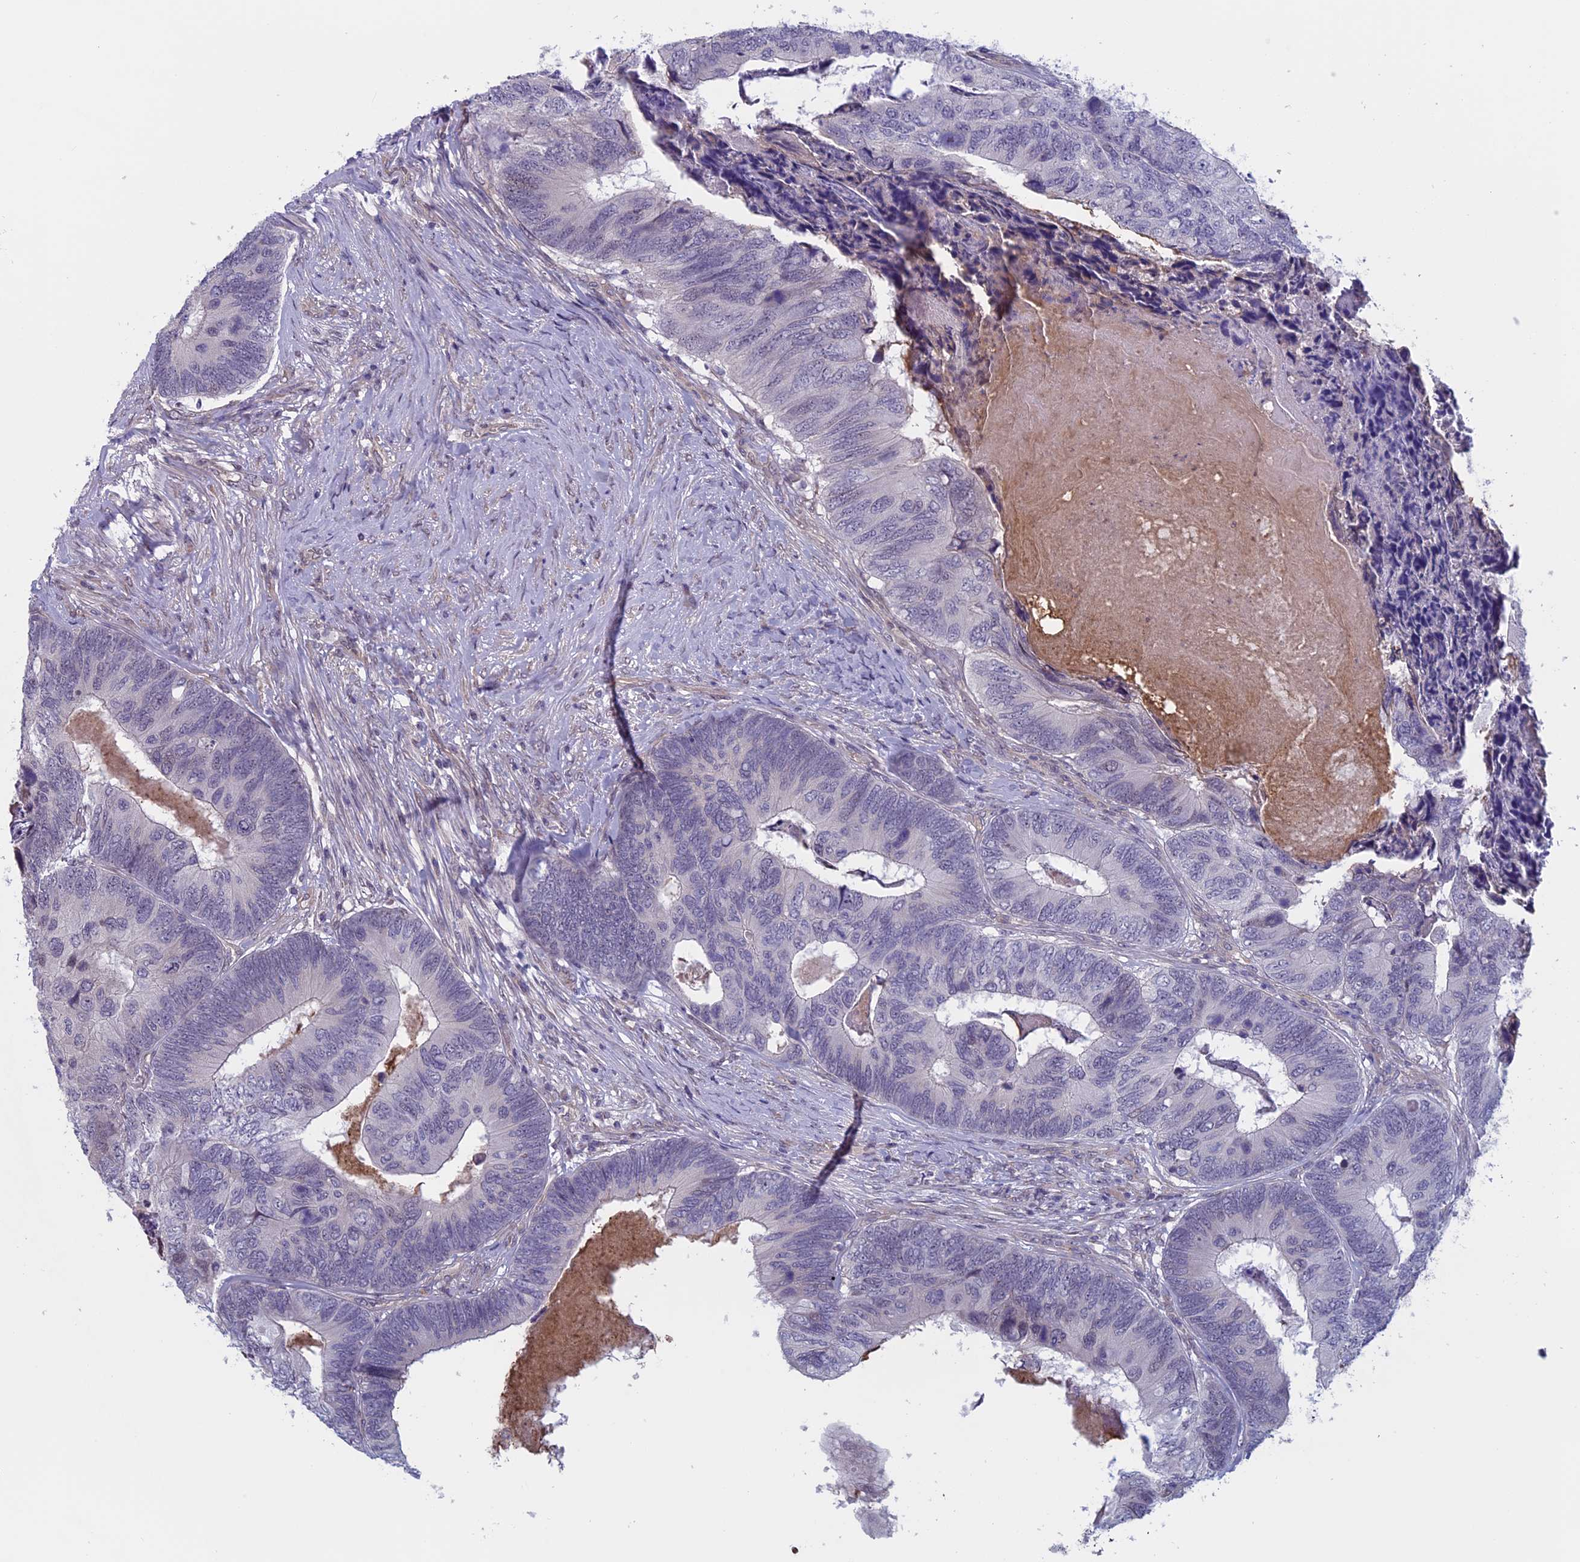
{"staining": {"intensity": "negative", "quantity": "none", "location": "none"}, "tissue": "colorectal cancer", "cell_type": "Tumor cells", "image_type": "cancer", "snomed": [{"axis": "morphology", "description": "Adenocarcinoma, NOS"}, {"axis": "topography", "description": "Colon"}], "caption": "Tumor cells are negative for protein expression in human adenocarcinoma (colorectal).", "gene": "SLC1A6", "patient": {"sex": "female", "age": 67}}